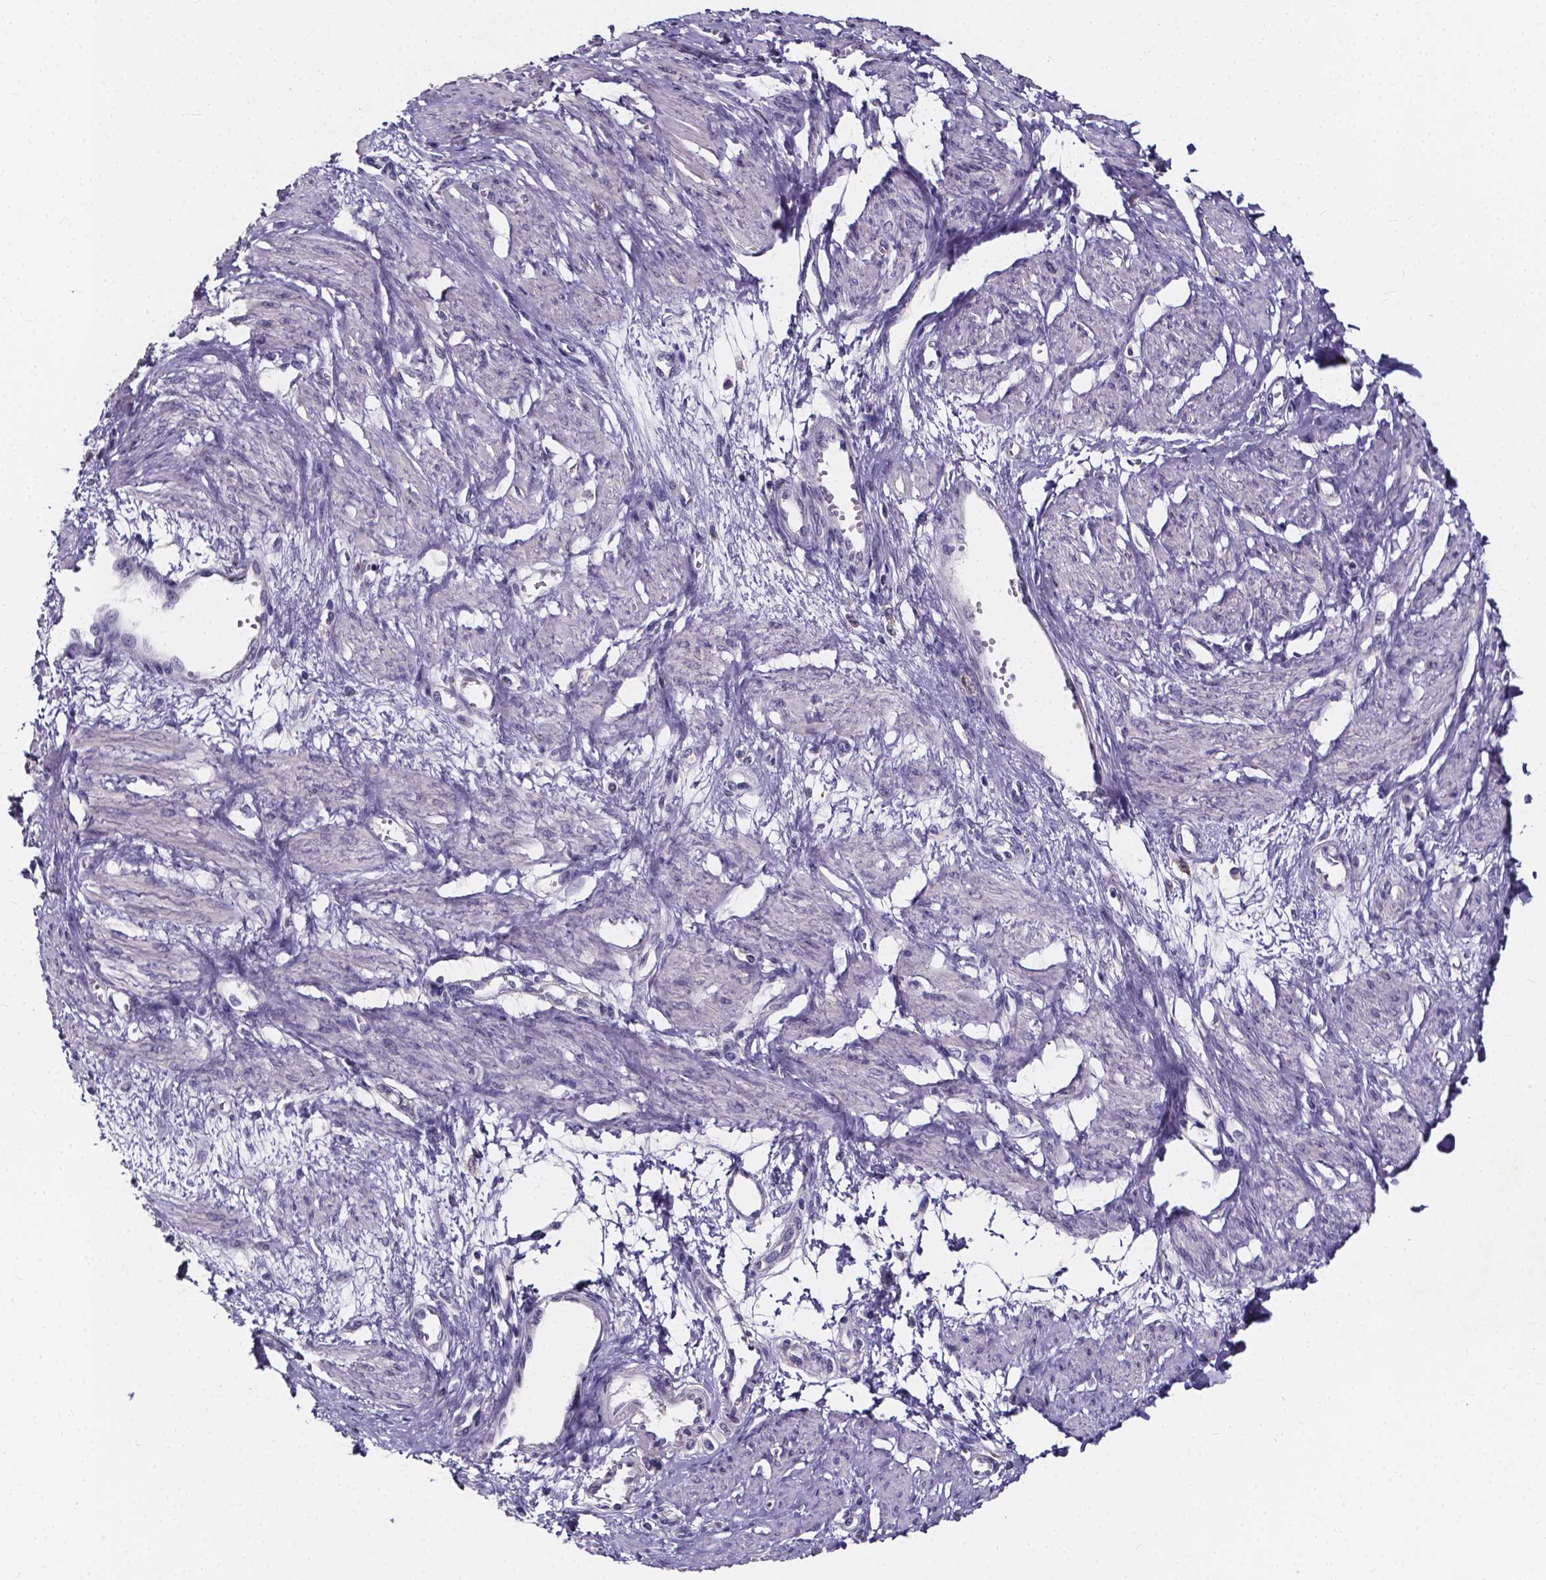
{"staining": {"intensity": "negative", "quantity": "none", "location": "none"}, "tissue": "smooth muscle", "cell_type": "Smooth muscle cells", "image_type": "normal", "snomed": [{"axis": "morphology", "description": "Normal tissue, NOS"}, {"axis": "topography", "description": "Smooth muscle"}, {"axis": "topography", "description": "Uterus"}], "caption": "A high-resolution micrograph shows immunohistochemistry (IHC) staining of normal smooth muscle, which shows no significant expression in smooth muscle cells. (DAB (3,3'-diaminobenzidine) immunohistochemistry visualized using brightfield microscopy, high magnification).", "gene": "SPOCD1", "patient": {"sex": "female", "age": 39}}